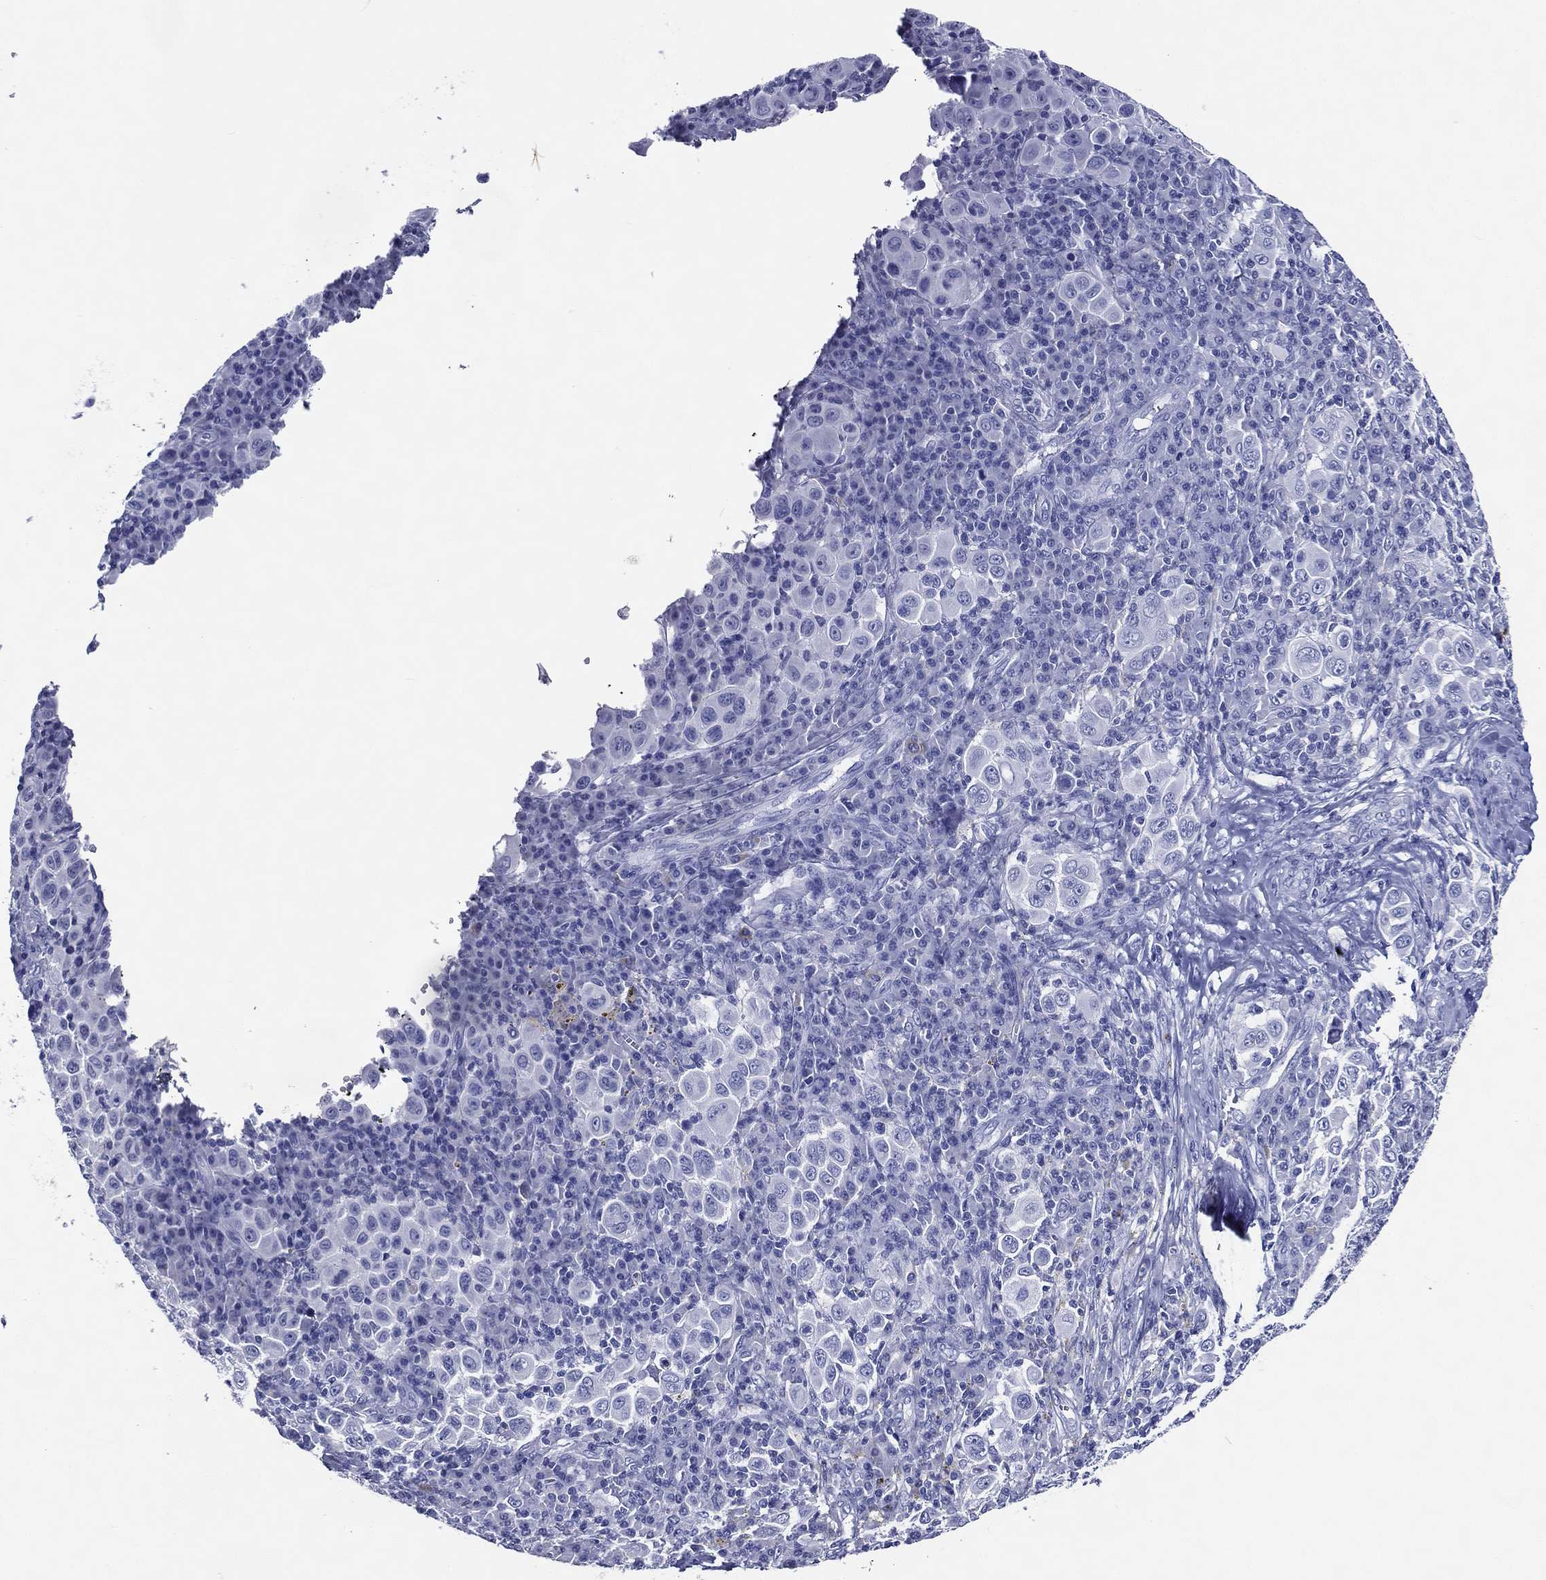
{"staining": {"intensity": "negative", "quantity": "none", "location": "none"}, "tissue": "melanoma", "cell_type": "Tumor cells", "image_type": "cancer", "snomed": [{"axis": "morphology", "description": "Malignant melanoma, NOS"}, {"axis": "topography", "description": "Skin"}], "caption": "Protein analysis of melanoma demonstrates no significant positivity in tumor cells. (DAB (3,3'-diaminobenzidine) immunohistochemistry with hematoxylin counter stain).", "gene": "ACE2", "patient": {"sex": "female", "age": 57}}